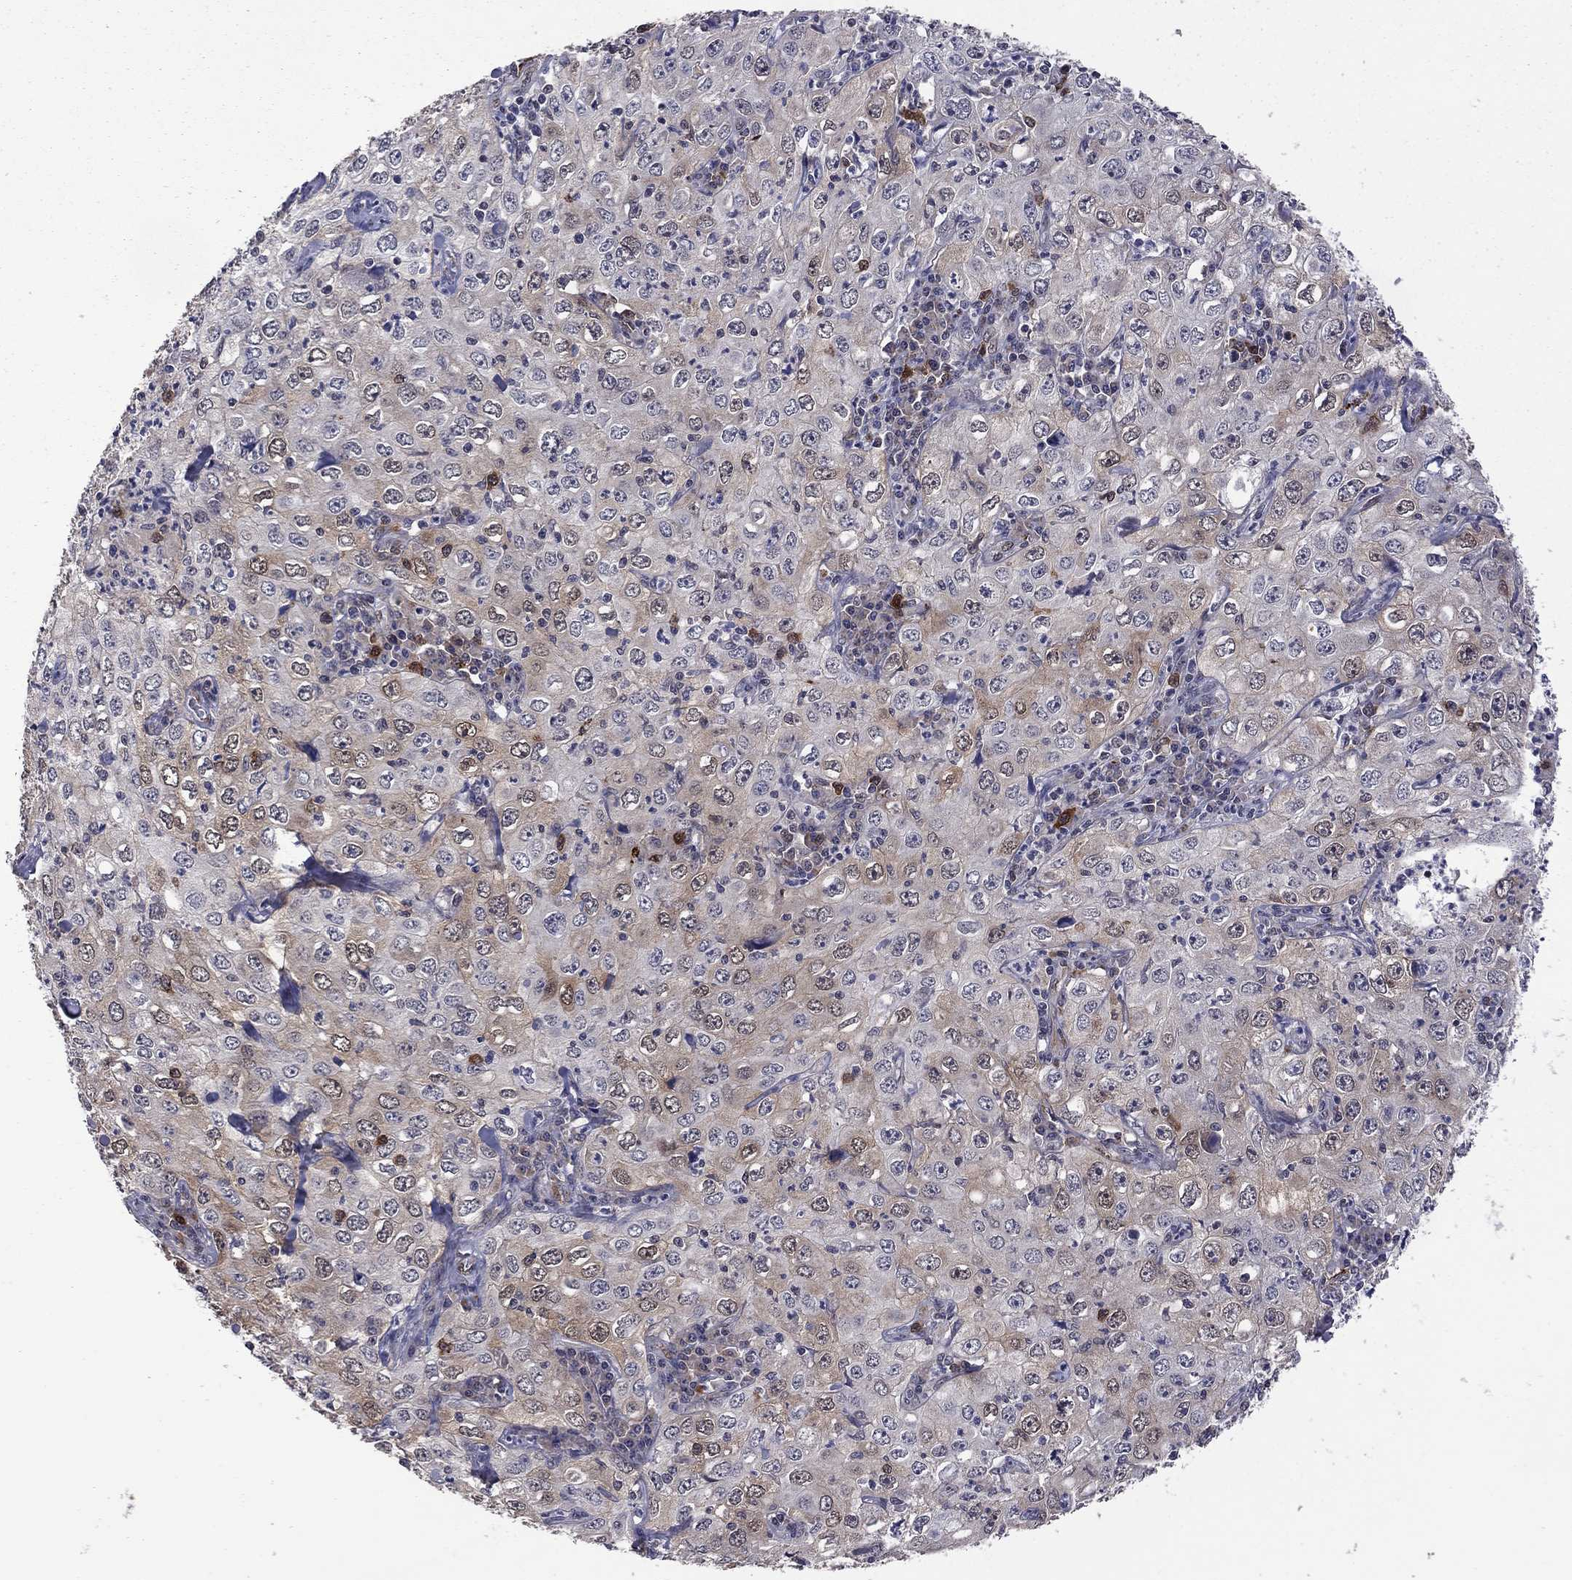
{"staining": {"intensity": "moderate", "quantity": "<25%", "location": "cytoplasmic/membranous"}, "tissue": "cervical cancer", "cell_type": "Tumor cells", "image_type": "cancer", "snomed": [{"axis": "morphology", "description": "Squamous cell carcinoma, NOS"}, {"axis": "topography", "description": "Cervix"}], "caption": "Protein staining reveals moderate cytoplasmic/membranous staining in approximately <25% of tumor cells in squamous cell carcinoma (cervical).", "gene": "GPAA1", "patient": {"sex": "female", "age": 24}}